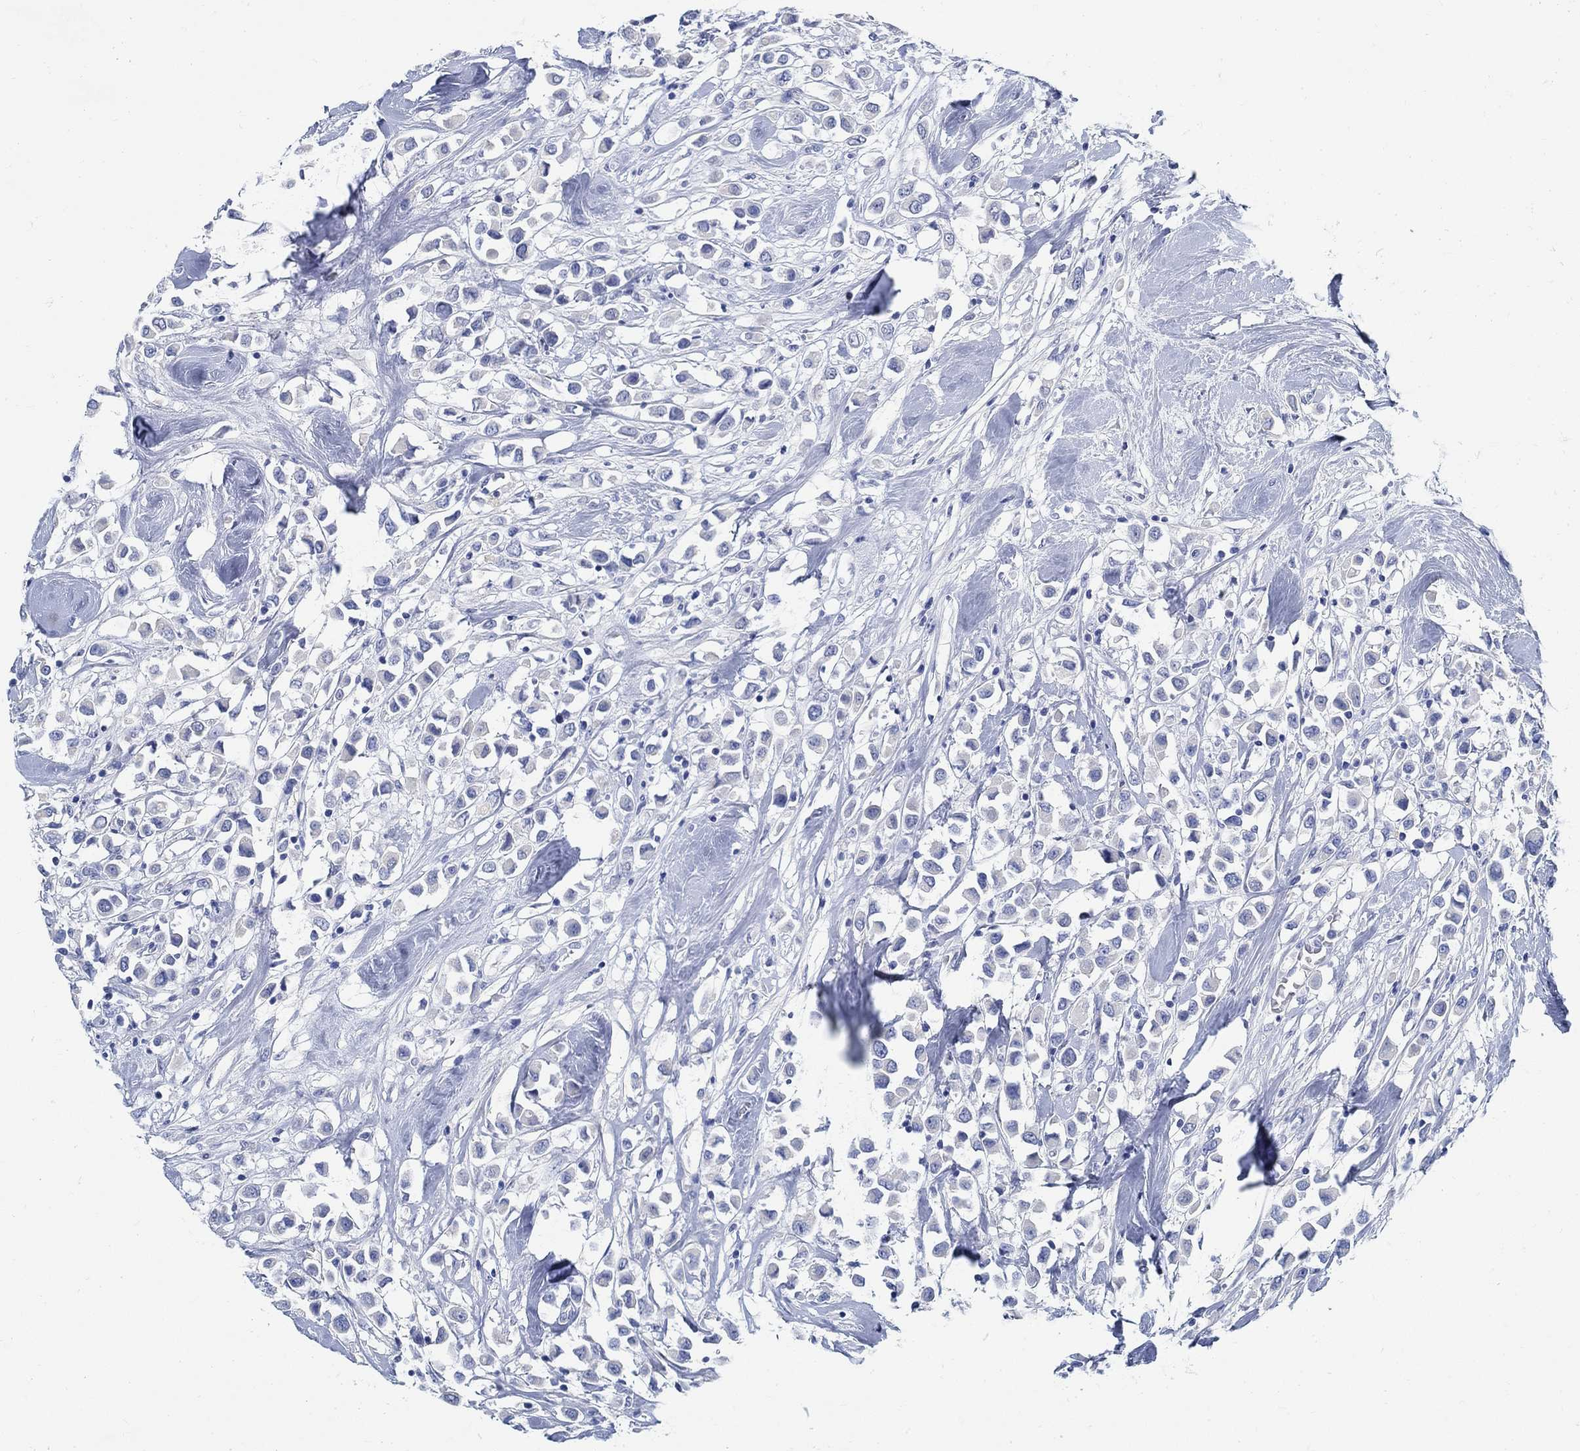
{"staining": {"intensity": "negative", "quantity": "none", "location": "none"}, "tissue": "breast cancer", "cell_type": "Tumor cells", "image_type": "cancer", "snomed": [{"axis": "morphology", "description": "Duct carcinoma"}, {"axis": "topography", "description": "Breast"}], "caption": "There is no significant positivity in tumor cells of breast cancer (intraductal carcinoma).", "gene": "RBM20", "patient": {"sex": "female", "age": 61}}